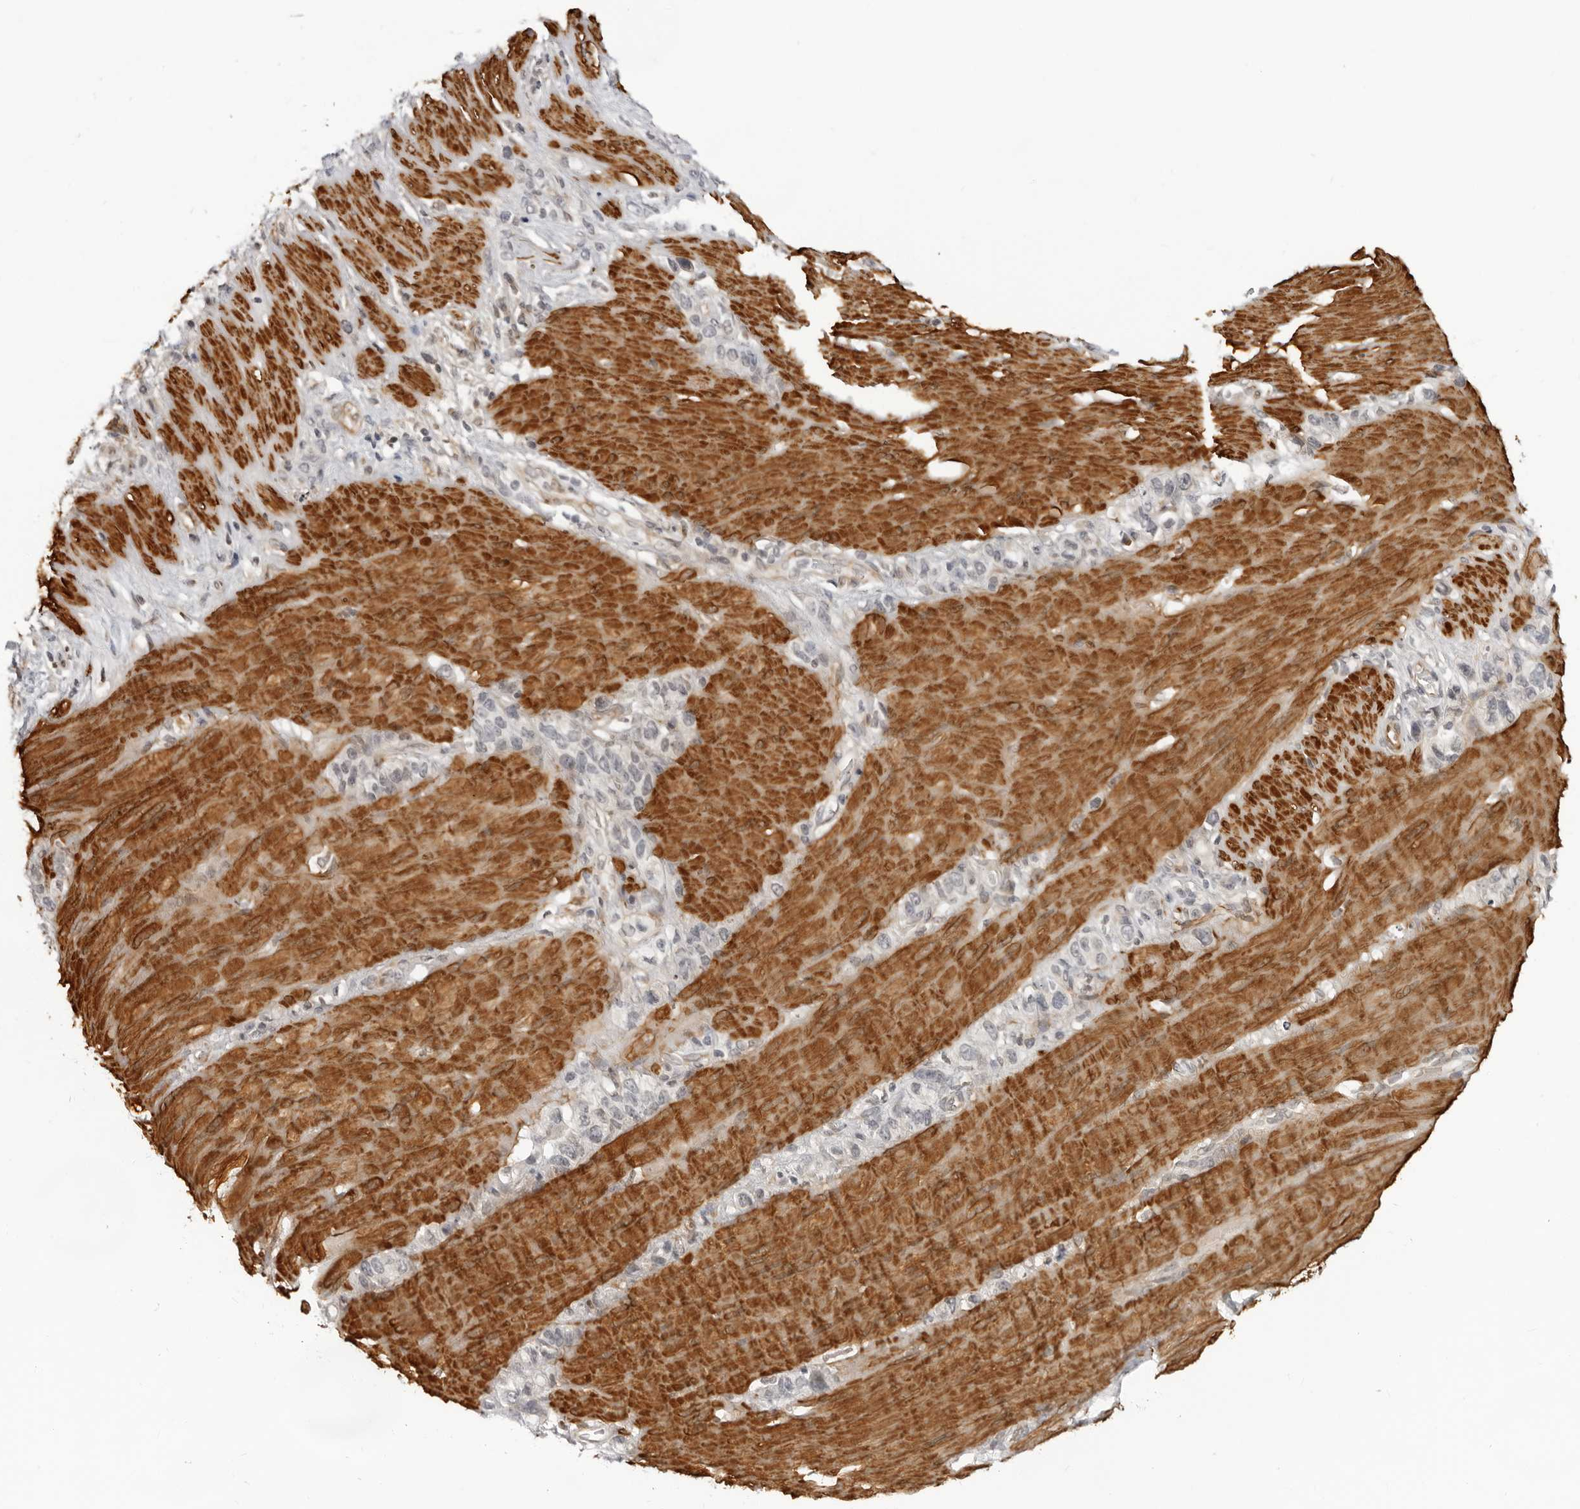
{"staining": {"intensity": "negative", "quantity": "none", "location": "none"}, "tissue": "stomach cancer", "cell_type": "Tumor cells", "image_type": "cancer", "snomed": [{"axis": "morphology", "description": "Normal tissue, NOS"}, {"axis": "morphology", "description": "Adenocarcinoma, NOS"}, {"axis": "morphology", "description": "Adenocarcinoma, High grade"}, {"axis": "topography", "description": "Stomach, upper"}, {"axis": "topography", "description": "Stomach"}], "caption": "A micrograph of stomach high-grade adenocarcinoma stained for a protein displays no brown staining in tumor cells.", "gene": "SRGAP2", "patient": {"sex": "female", "age": 65}}